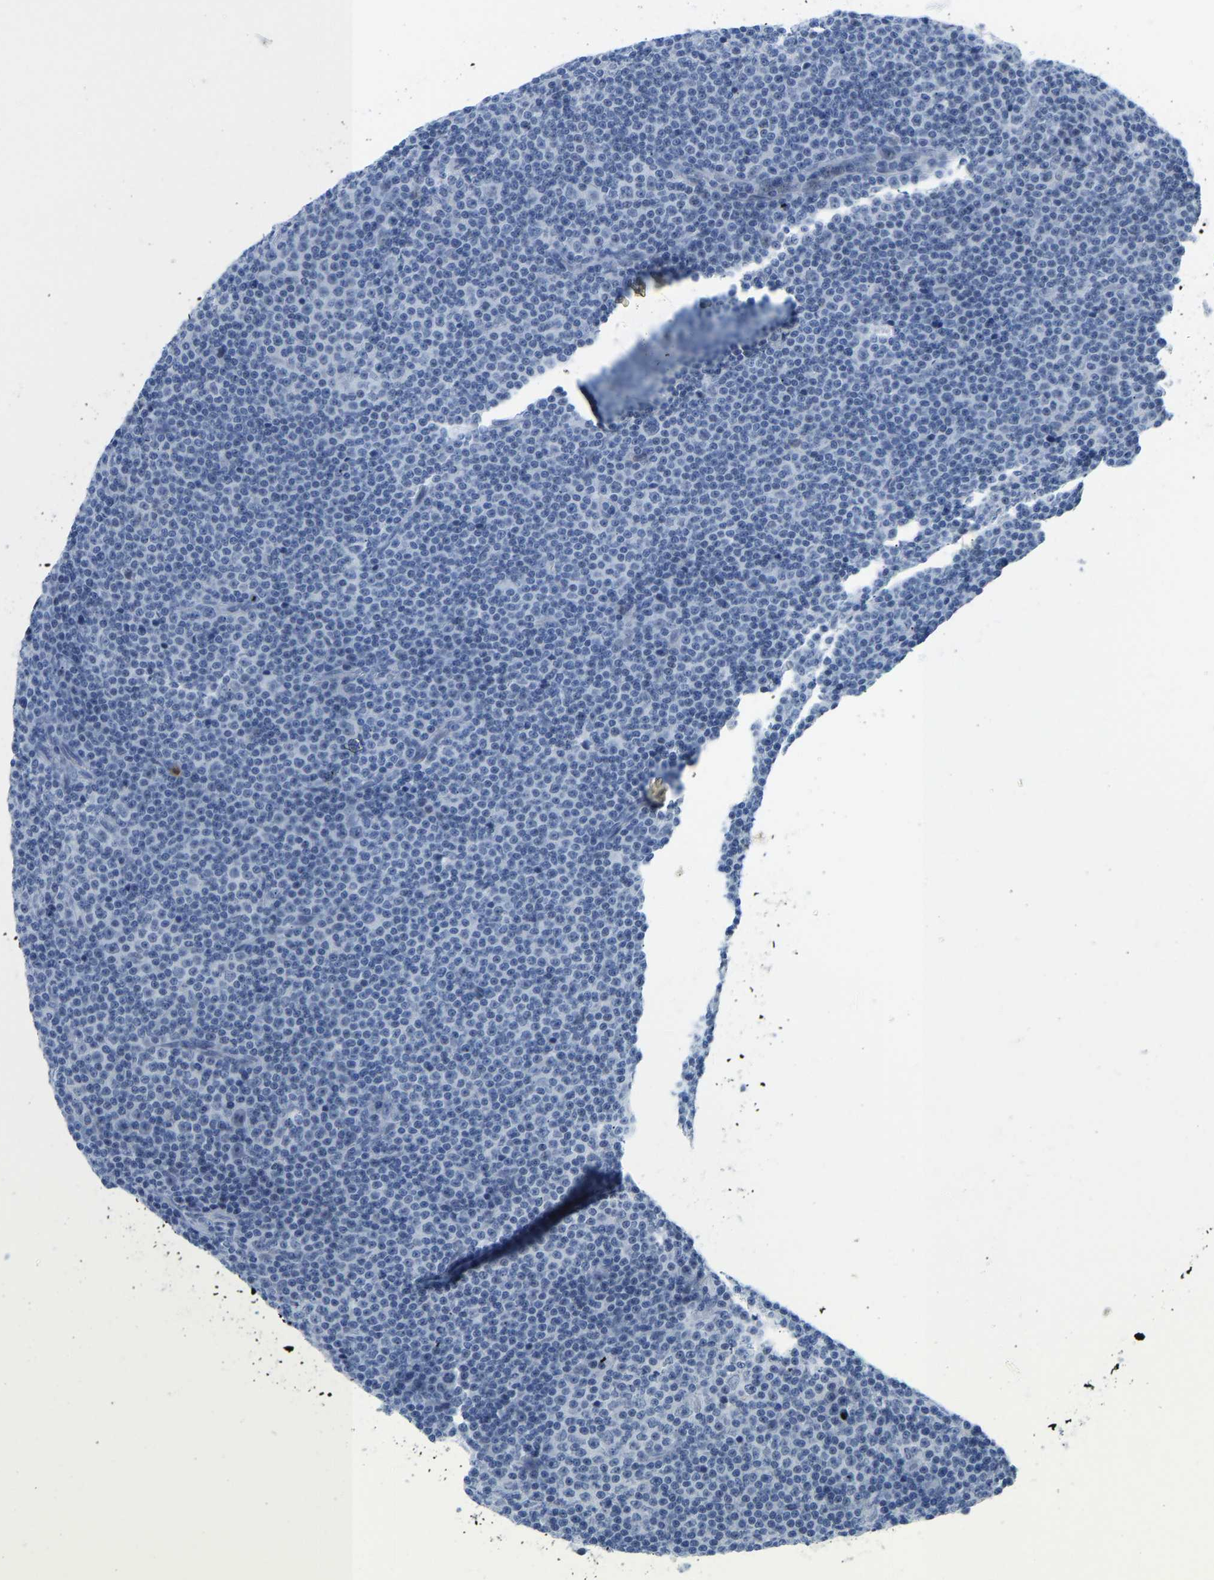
{"staining": {"intensity": "negative", "quantity": "none", "location": "none"}, "tissue": "lymphoma", "cell_type": "Tumor cells", "image_type": "cancer", "snomed": [{"axis": "morphology", "description": "Malignant lymphoma, non-Hodgkin's type, Low grade"}, {"axis": "topography", "description": "Lymph node"}], "caption": "Micrograph shows no protein staining in tumor cells of lymphoma tissue. (Stains: DAB (3,3'-diaminobenzidine) IHC with hematoxylin counter stain, Microscopy: brightfield microscopy at high magnification).", "gene": "TXNDC2", "patient": {"sex": "female", "age": 67}}